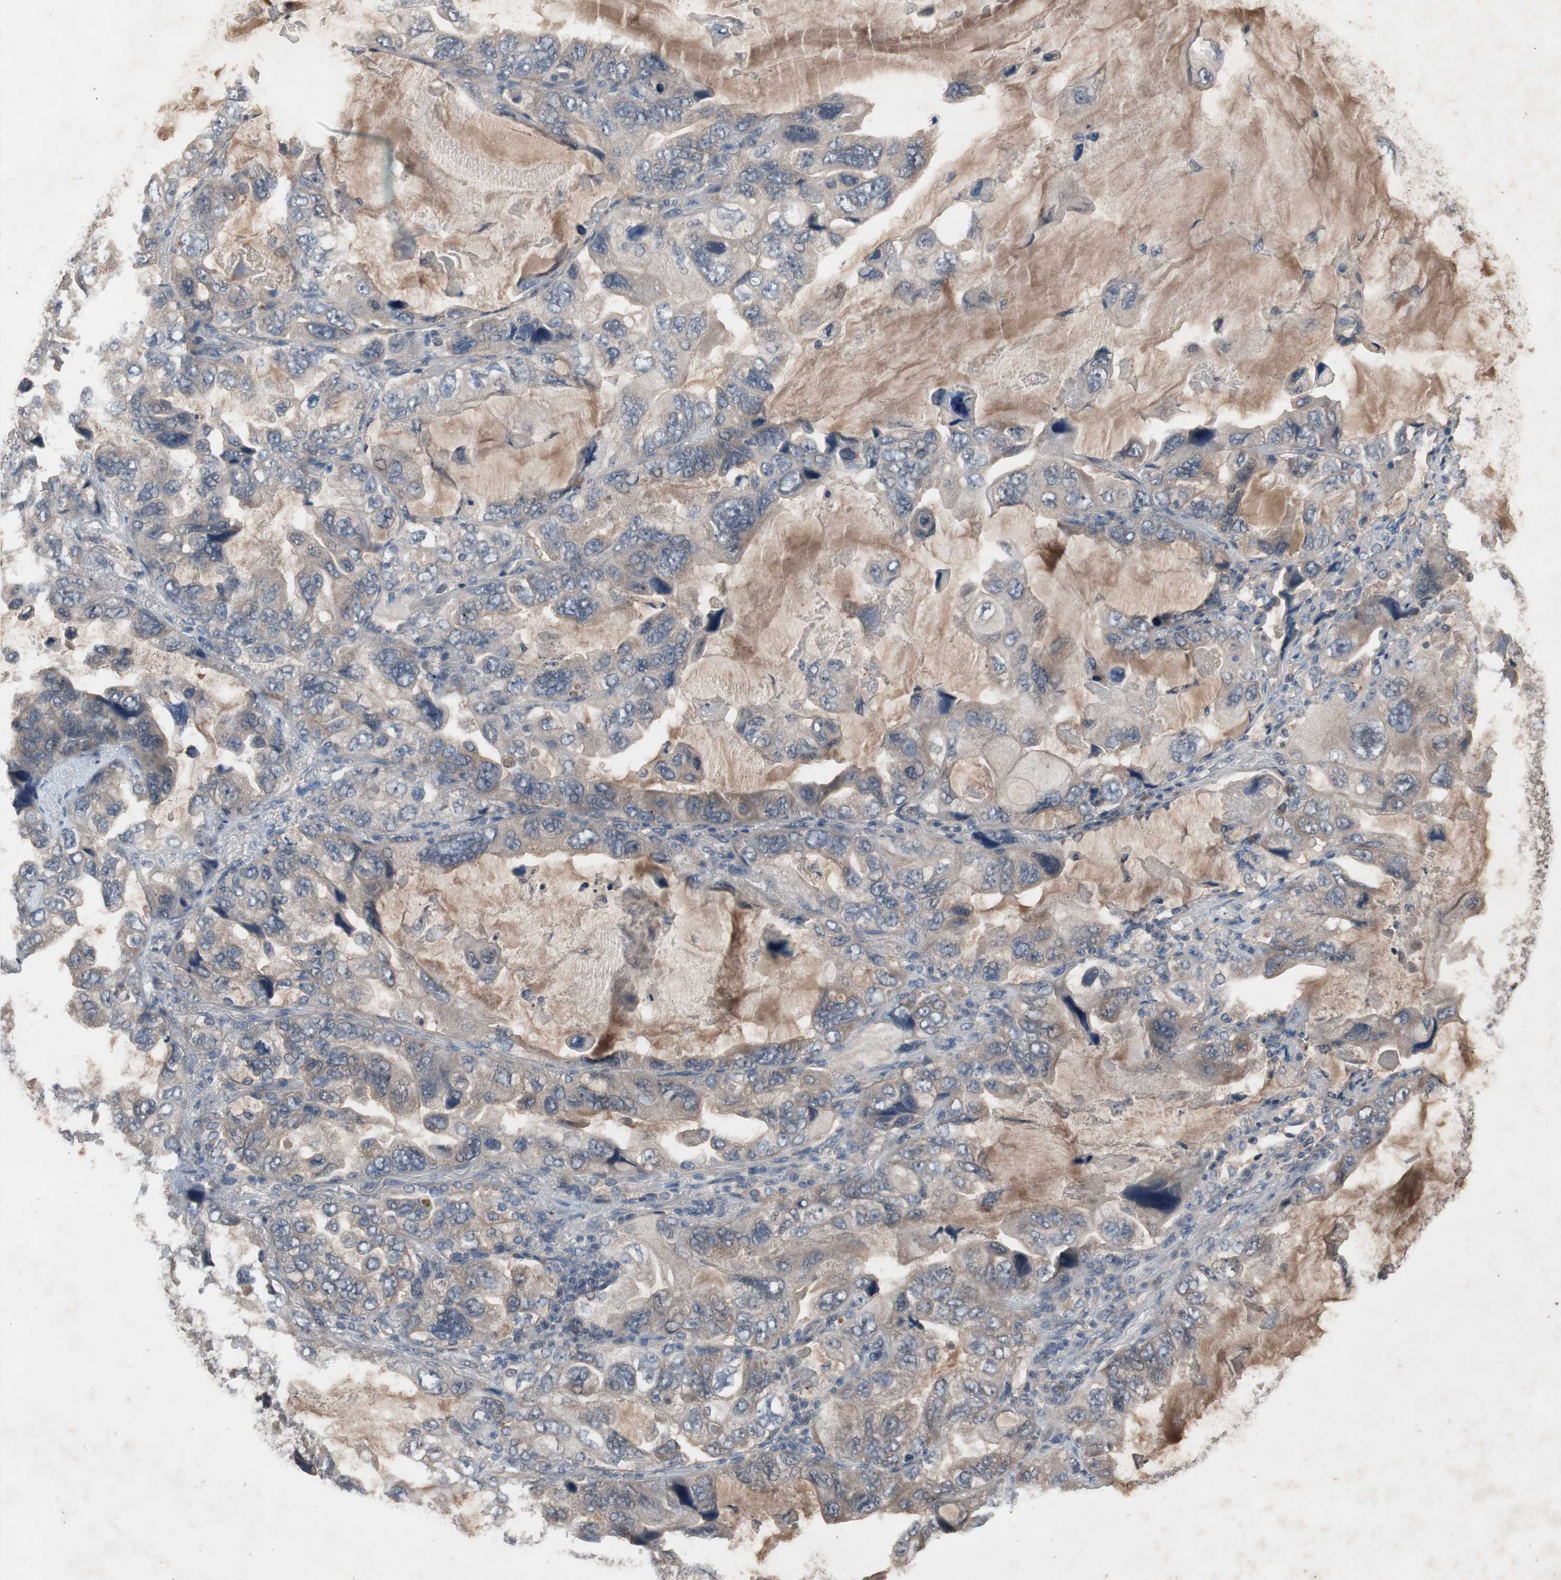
{"staining": {"intensity": "moderate", "quantity": ">75%", "location": "cytoplasmic/membranous"}, "tissue": "lung cancer", "cell_type": "Tumor cells", "image_type": "cancer", "snomed": [{"axis": "morphology", "description": "Squamous cell carcinoma, NOS"}, {"axis": "topography", "description": "Lung"}], "caption": "Moderate cytoplasmic/membranous expression for a protein is appreciated in approximately >75% of tumor cells of lung cancer using immunohistochemistry (IHC).", "gene": "NSF", "patient": {"sex": "female", "age": 73}}